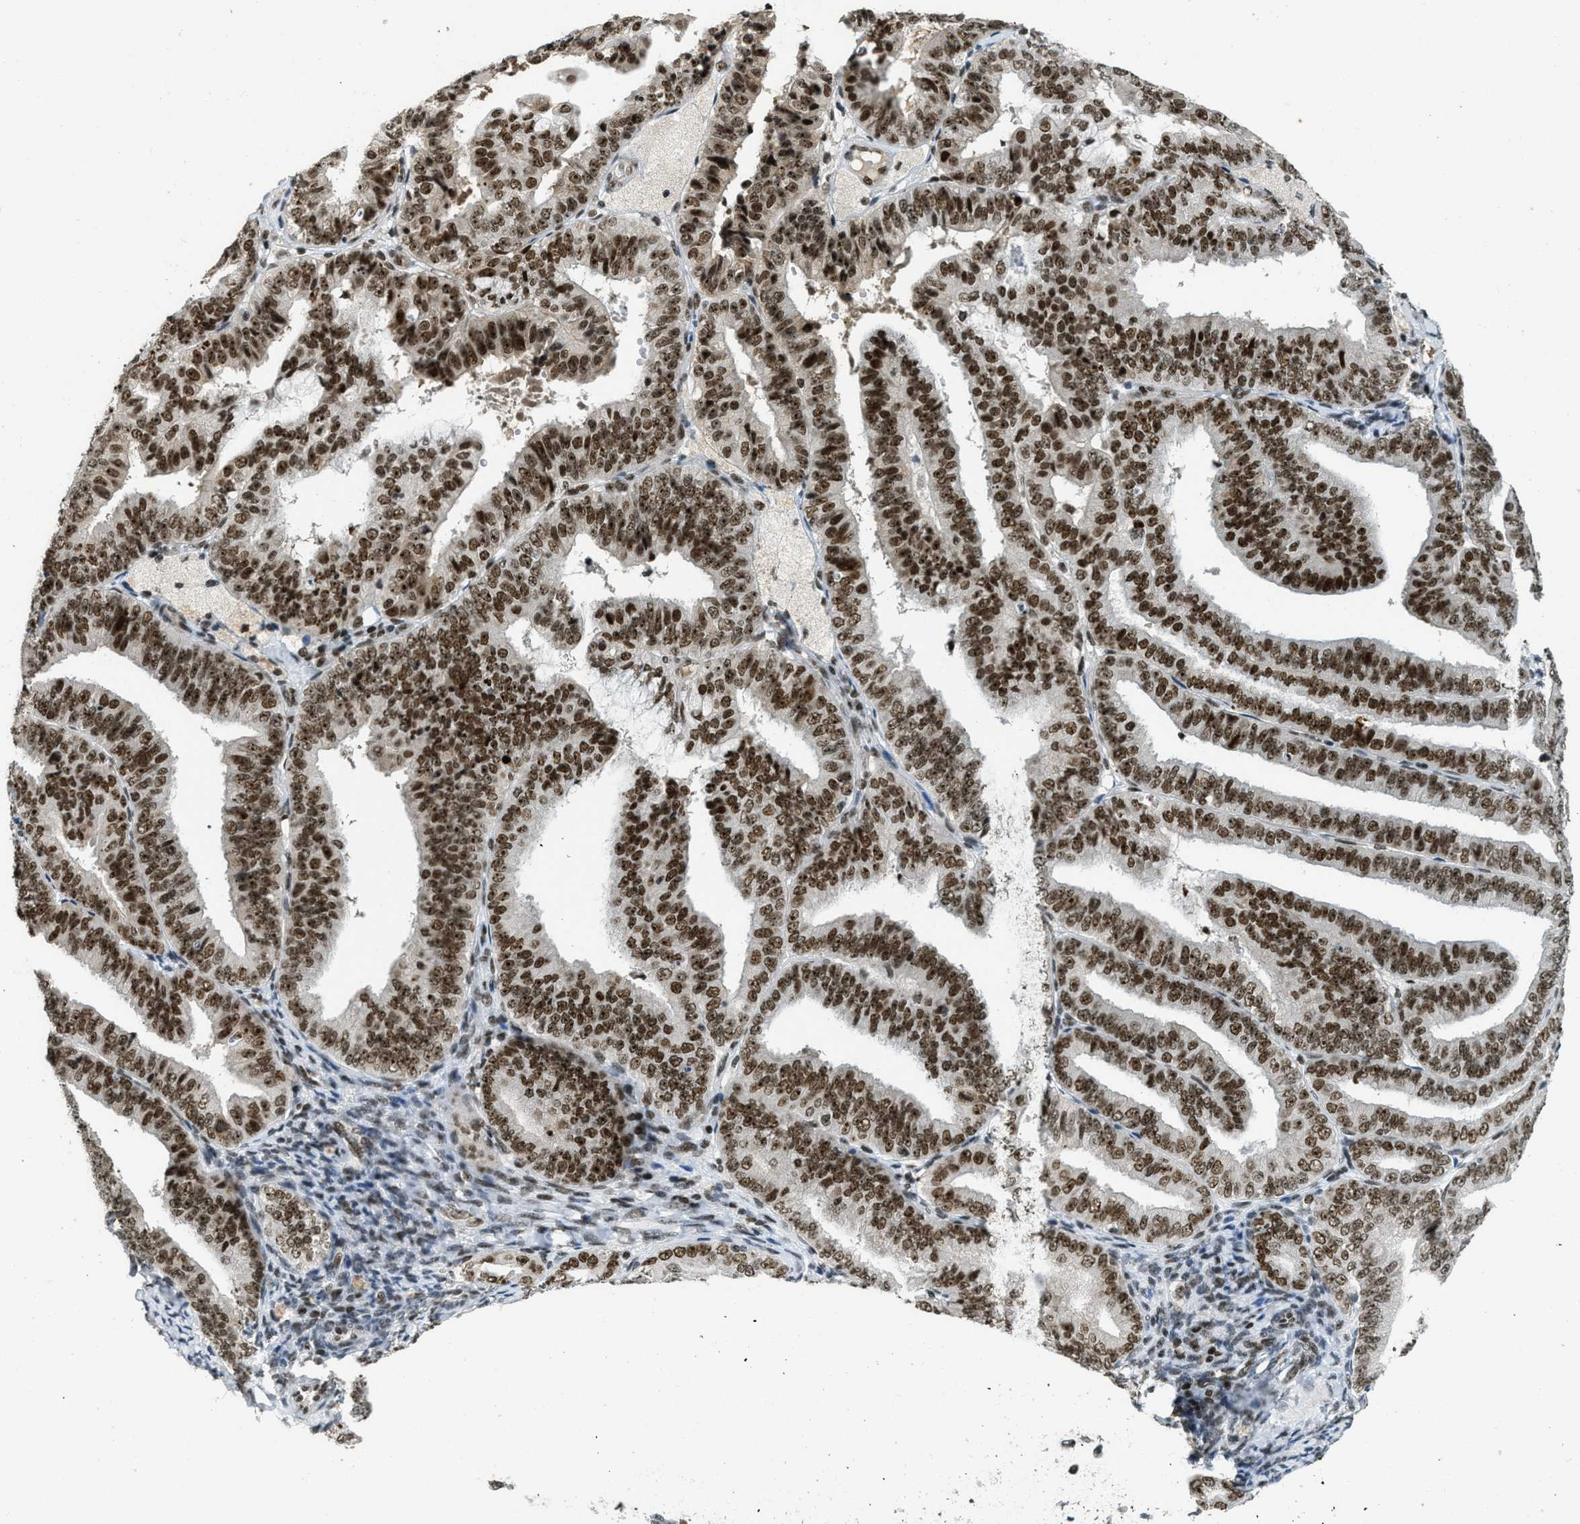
{"staining": {"intensity": "strong", "quantity": ">75%", "location": "nuclear"}, "tissue": "endometrial cancer", "cell_type": "Tumor cells", "image_type": "cancer", "snomed": [{"axis": "morphology", "description": "Adenocarcinoma, NOS"}, {"axis": "topography", "description": "Endometrium"}], "caption": "The micrograph shows a brown stain indicating the presence of a protein in the nuclear of tumor cells in endometrial cancer (adenocarcinoma).", "gene": "URB1", "patient": {"sex": "female", "age": 63}}